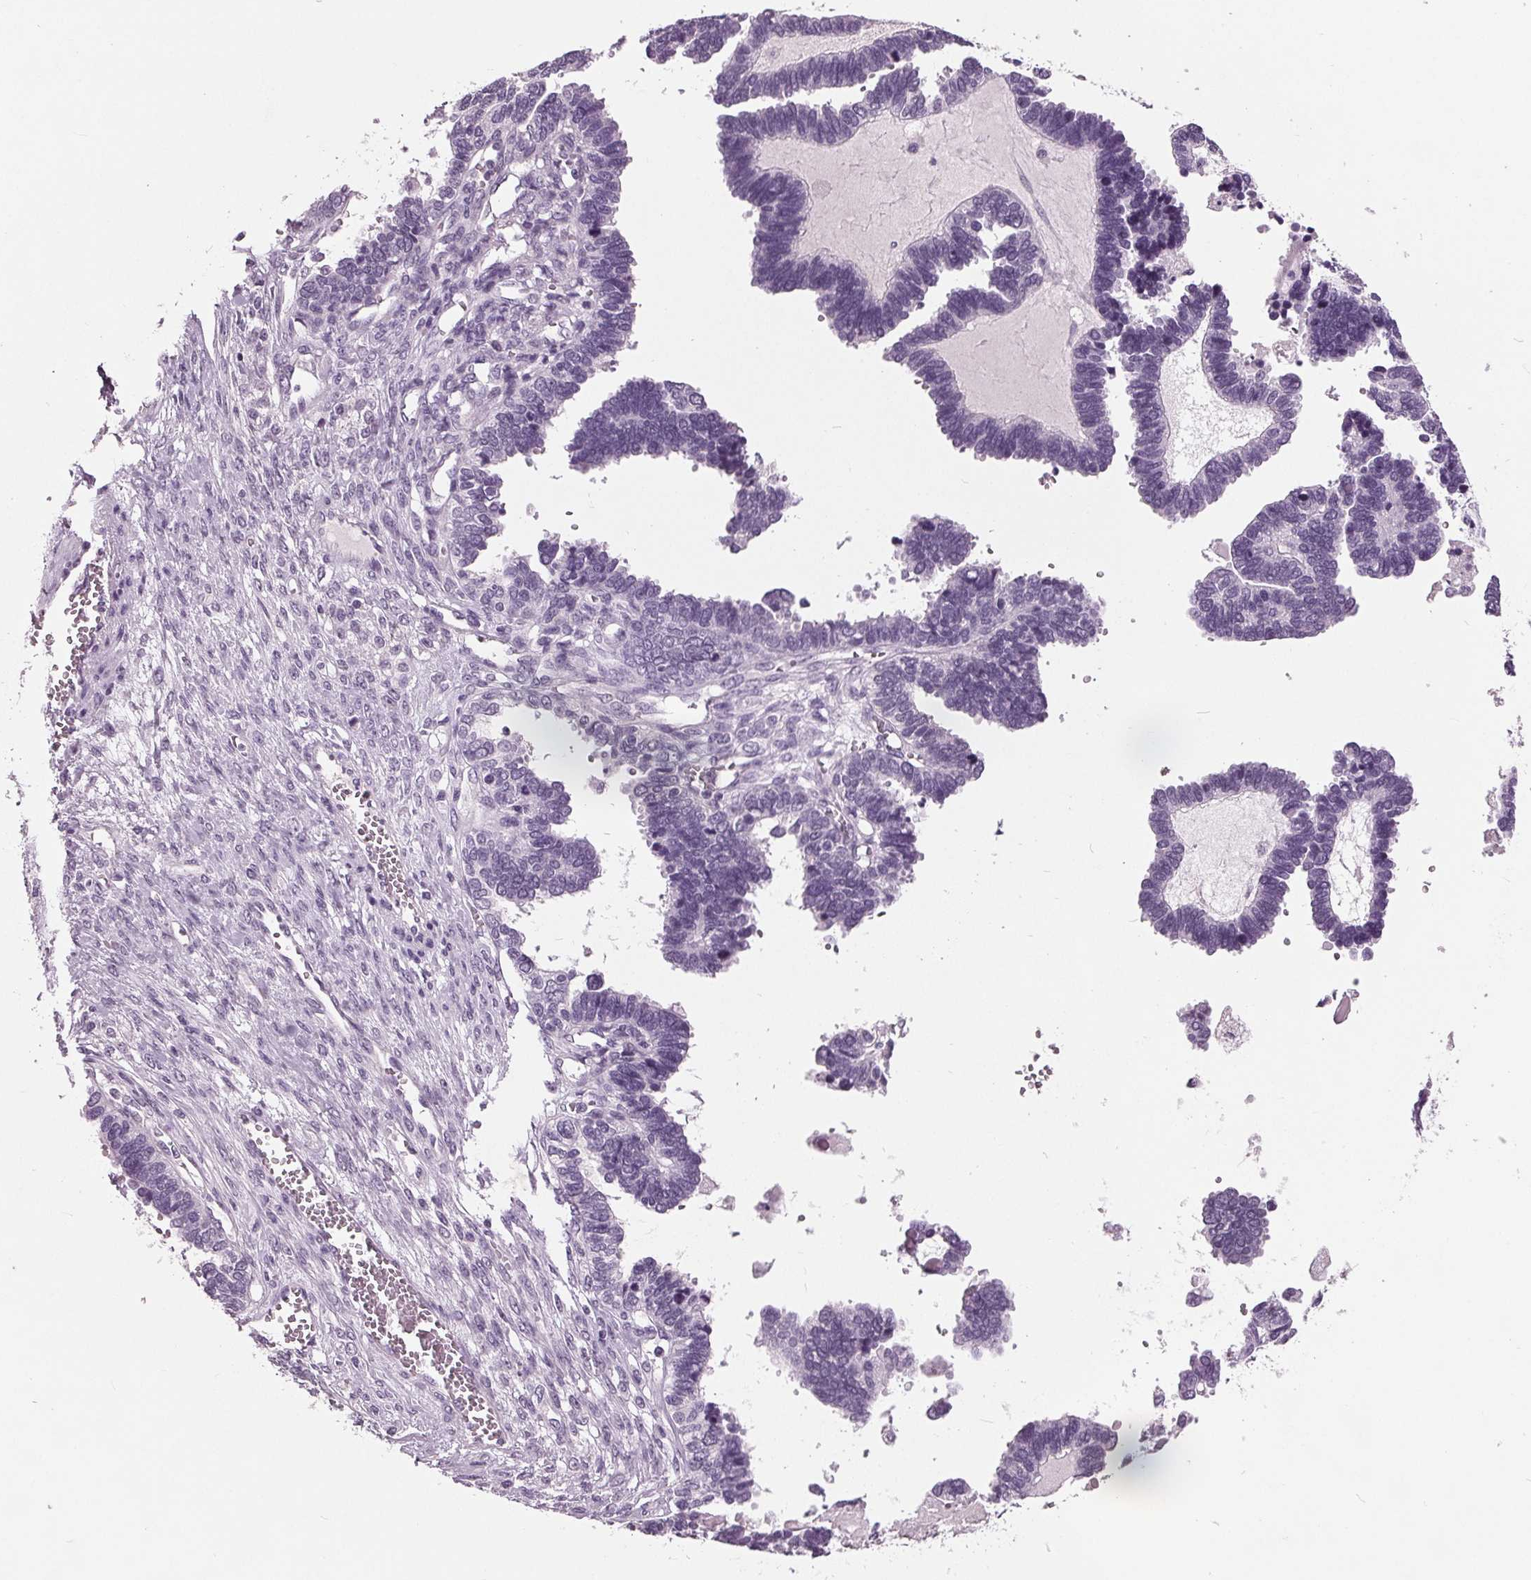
{"staining": {"intensity": "negative", "quantity": "none", "location": "none"}, "tissue": "ovarian cancer", "cell_type": "Tumor cells", "image_type": "cancer", "snomed": [{"axis": "morphology", "description": "Cystadenocarcinoma, serous, NOS"}, {"axis": "topography", "description": "Ovary"}], "caption": "Immunohistochemistry micrograph of ovarian cancer stained for a protein (brown), which exhibits no positivity in tumor cells. (Stains: DAB IHC with hematoxylin counter stain, Microscopy: brightfield microscopy at high magnification).", "gene": "AMBP", "patient": {"sex": "female", "age": 51}}